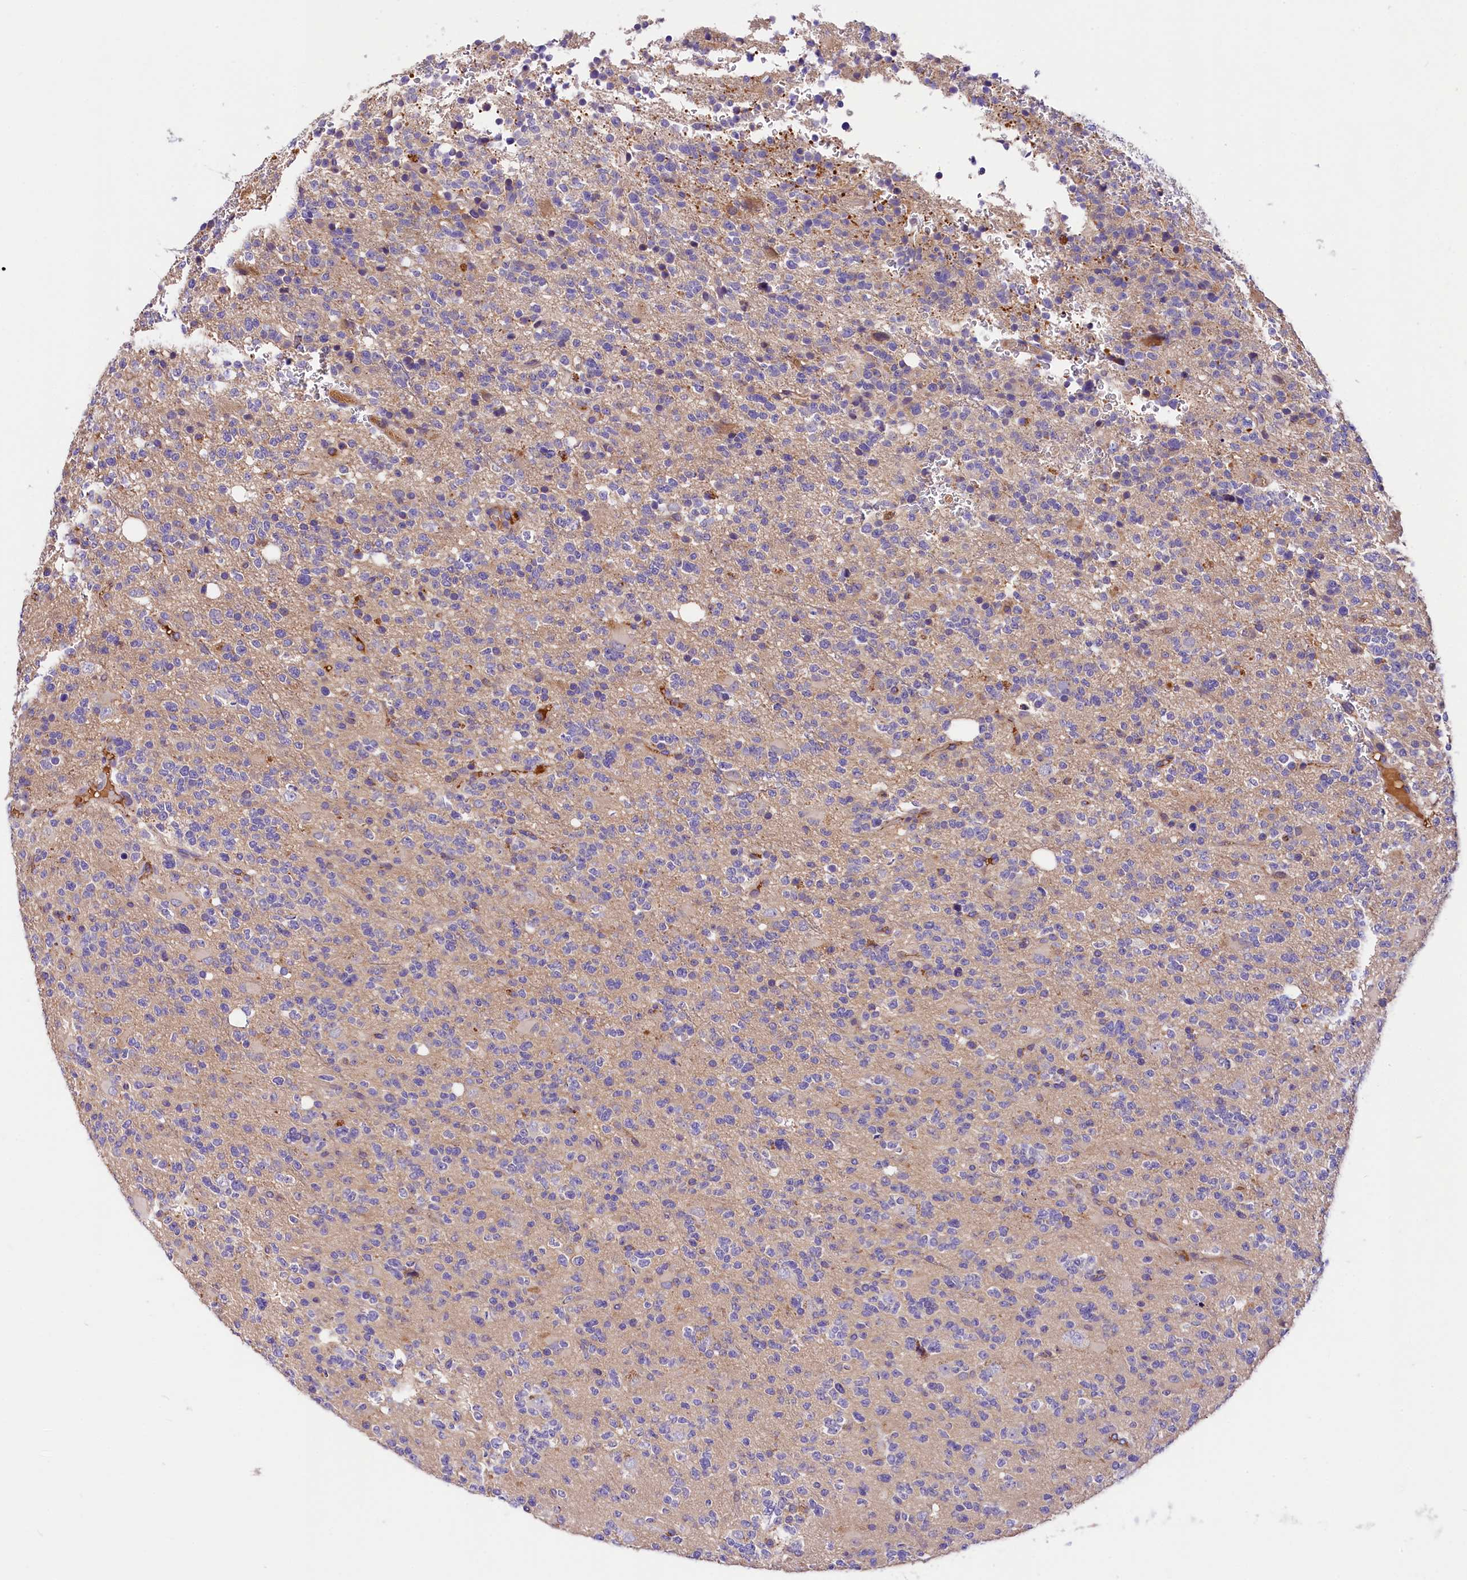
{"staining": {"intensity": "negative", "quantity": "none", "location": "none"}, "tissue": "glioma", "cell_type": "Tumor cells", "image_type": "cancer", "snomed": [{"axis": "morphology", "description": "Glioma, malignant, High grade"}, {"axis": "topography", "description": "Brain"}], "caption": "High power microscopy photomicrograph of an immunohistochemistry histopathology image of glioma, revealing no significant expression in tumor cells.", "gene": "ARMC6", "patient": {"sex": "female", "age": 62}}